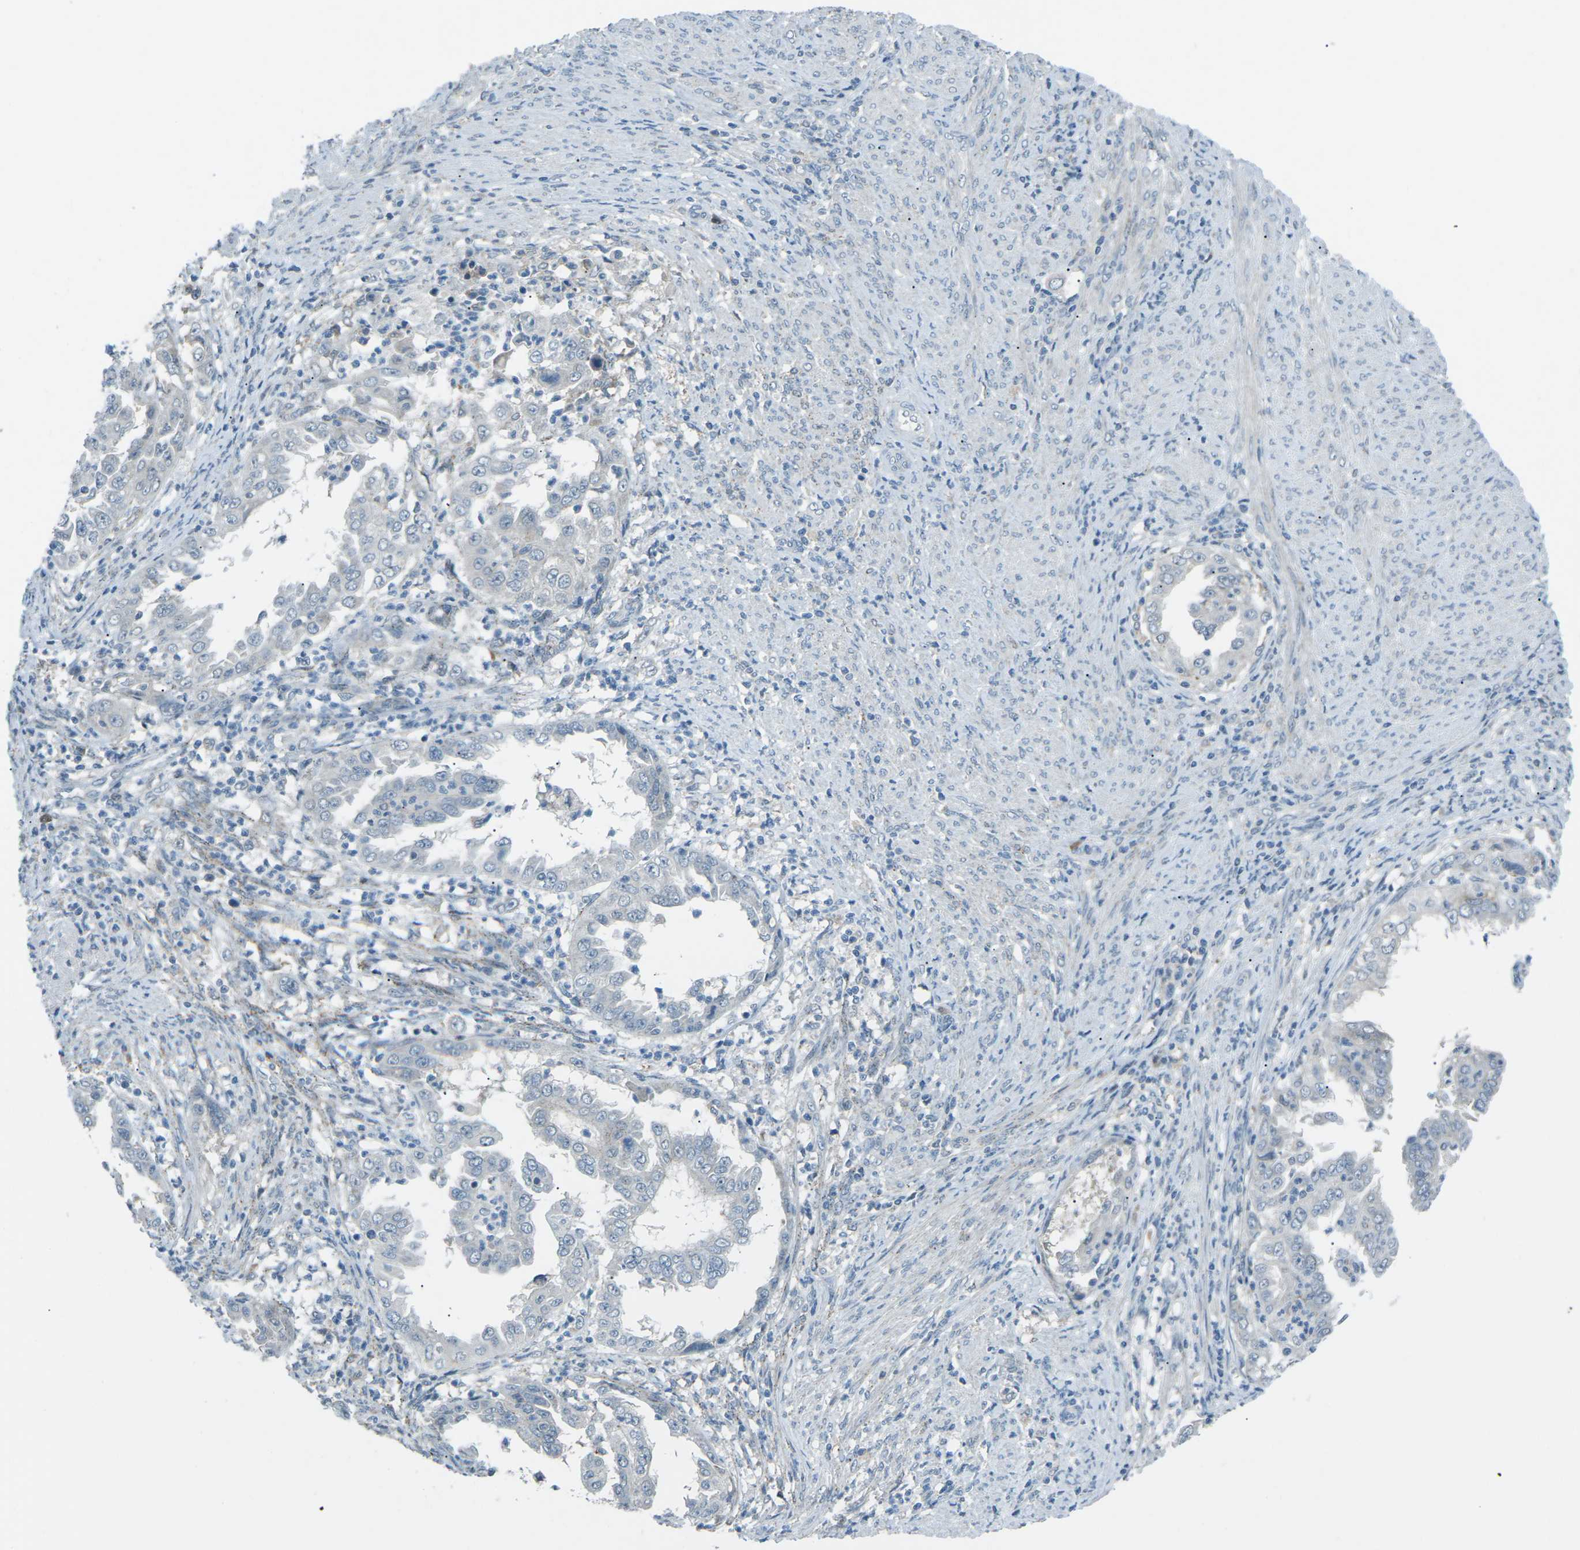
{"staining": {"intensity": "negative", "quantity": "none", "location": "none"}, "tissue": "endometrial cancer", "cell_type": "Tumor cells", "image_type": "cancer", "snomed": [{"axis": "morphology", "description": "Adenocarcinoma, NOS"}, {"axis": "topography", "description": "Endometrium"}], "caption": "Endometrial cancer (adenocarcinoma) stained for a protein using immunohistochemistry demonstrates no expression tumor cells.", "gene": "PRKCA", "patient": {"sex": "female", "age": 85}}